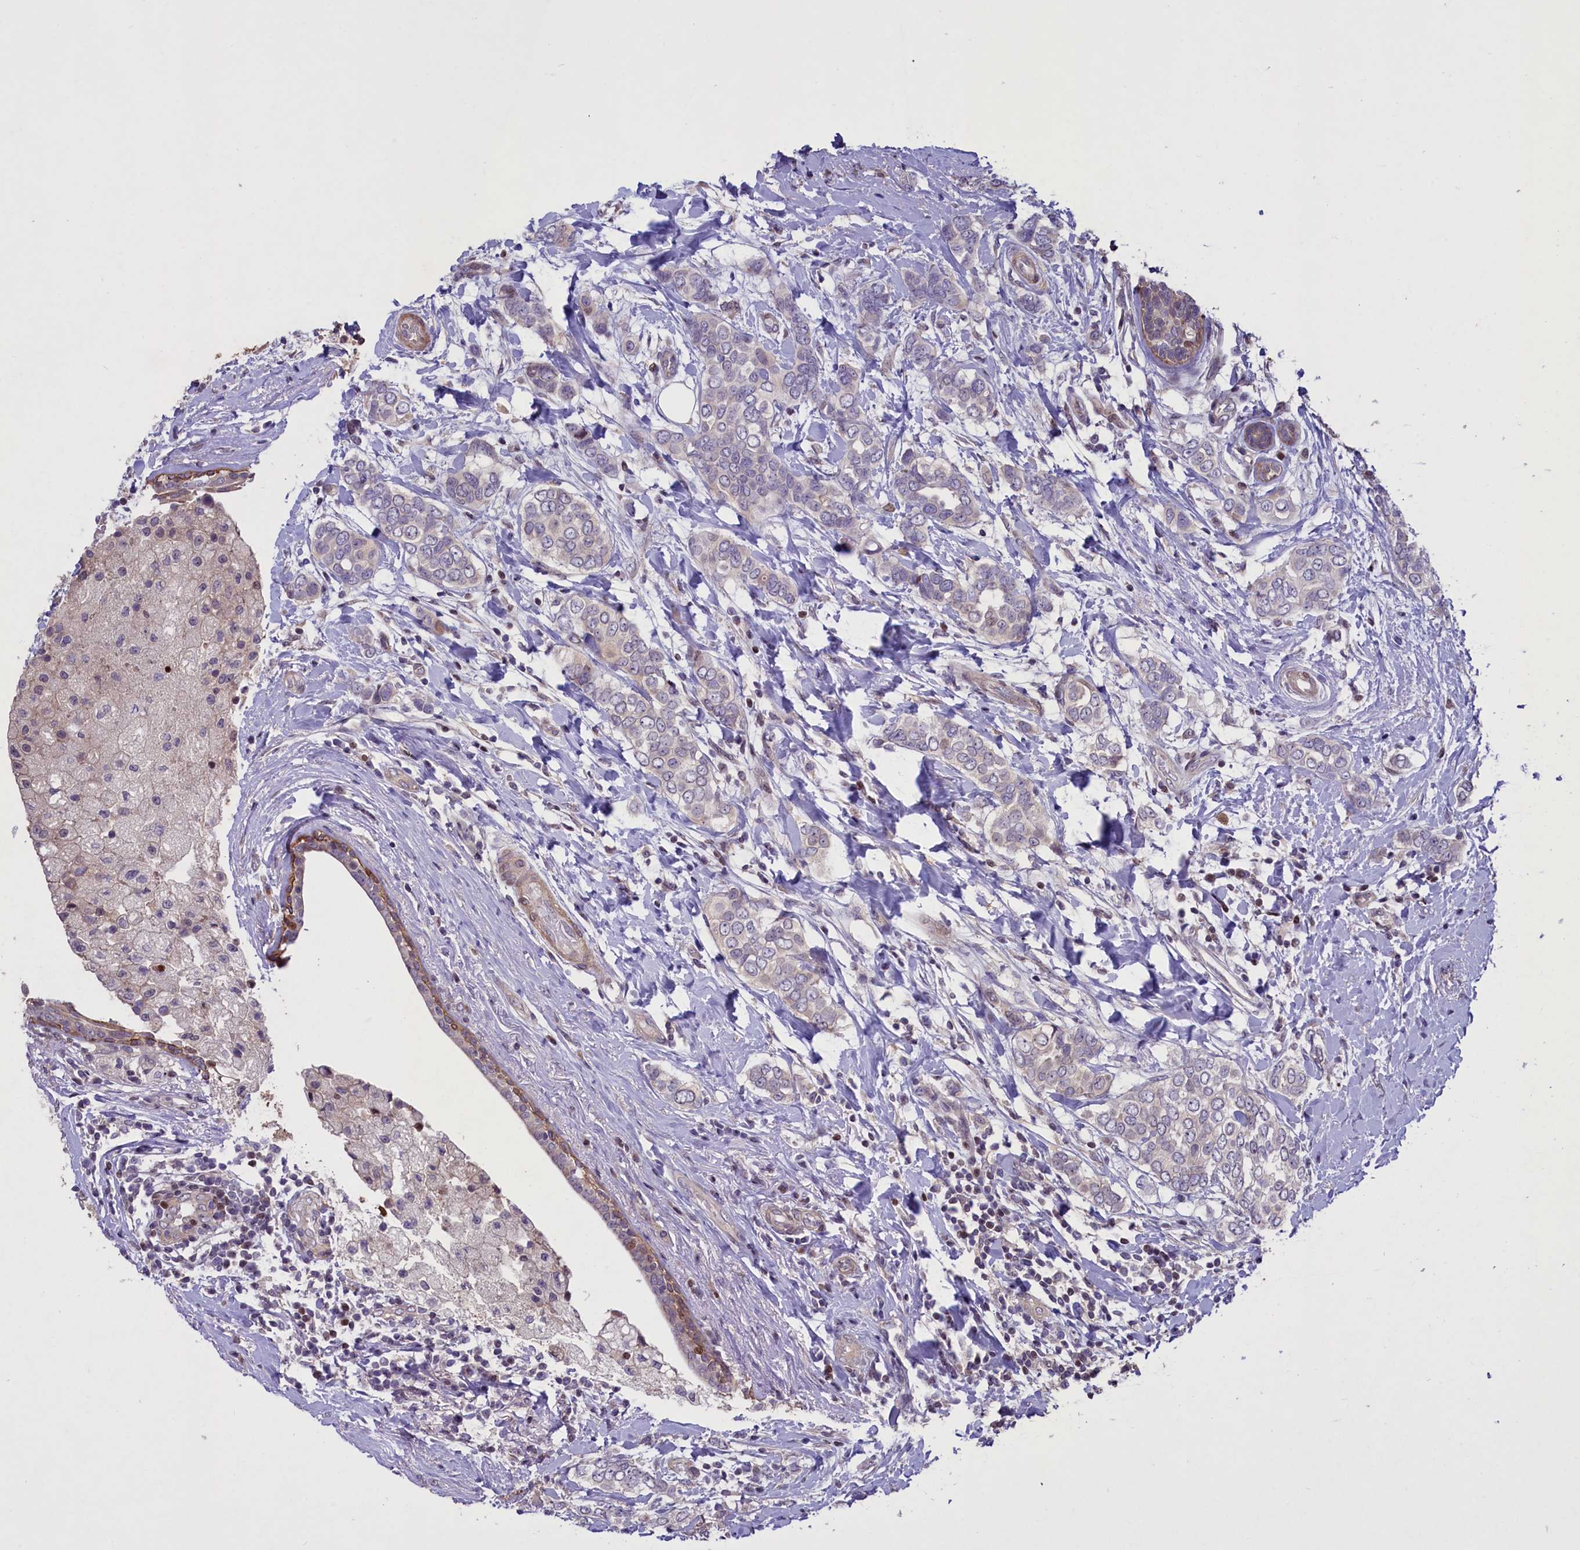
{"staining": {"intensity": "negative", "quantity": "none", "location": "none"}, "tissue": "breast cancer", "cell_type": "Tumor cells", "image_type": "cancer", "snomed": [{"axis": "morphology", "description": "Lobular carcinoma"}, {"axis": "topography", "description": "Breast"}], "caption": "High power microscopy image of an immunohistochemistry (IHC) micrograph of lobular carcinoma (breast), revealing no significant staining in tumor cells.", "gene": "MAN2C1", "patient": {"sex": "female", "age": 51}}